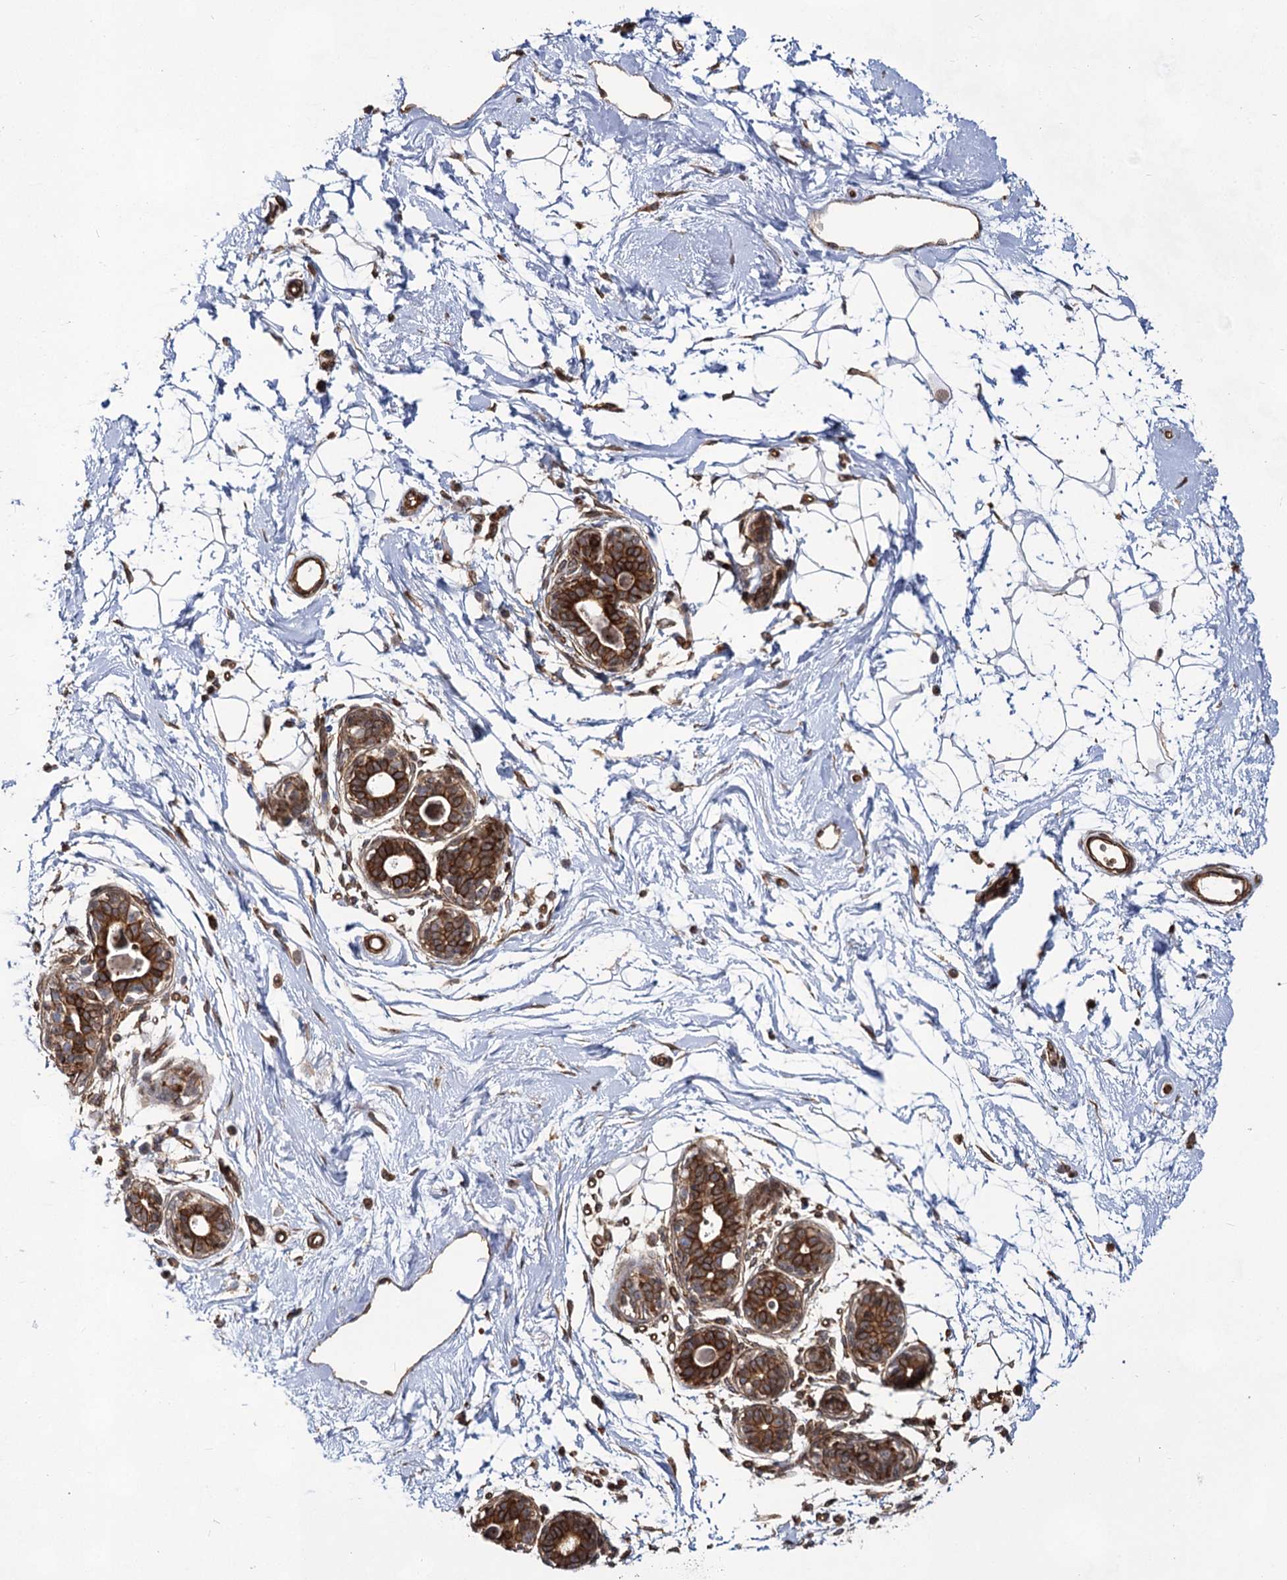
{"staining": {"intensity": "moderate", "quantity": "25%-75%", "location": "cytoplasmic/membranous"}, "tissue": "breast", "cell_type": "Adipocytes", "image_type": "normal", "snomed": [{"axis": "morphology", "description": "Normal tissue, NOS"}, {"axis": "topography", "description": "Breast"}], "caption": "The image demonstrates staining of benign breast, revealing moderate cytoplasmic/membranous protein positivity (brown color) within adipocytes.", "gene": "IQSEC1", "patient": {"sex": "female", "age": 45}}